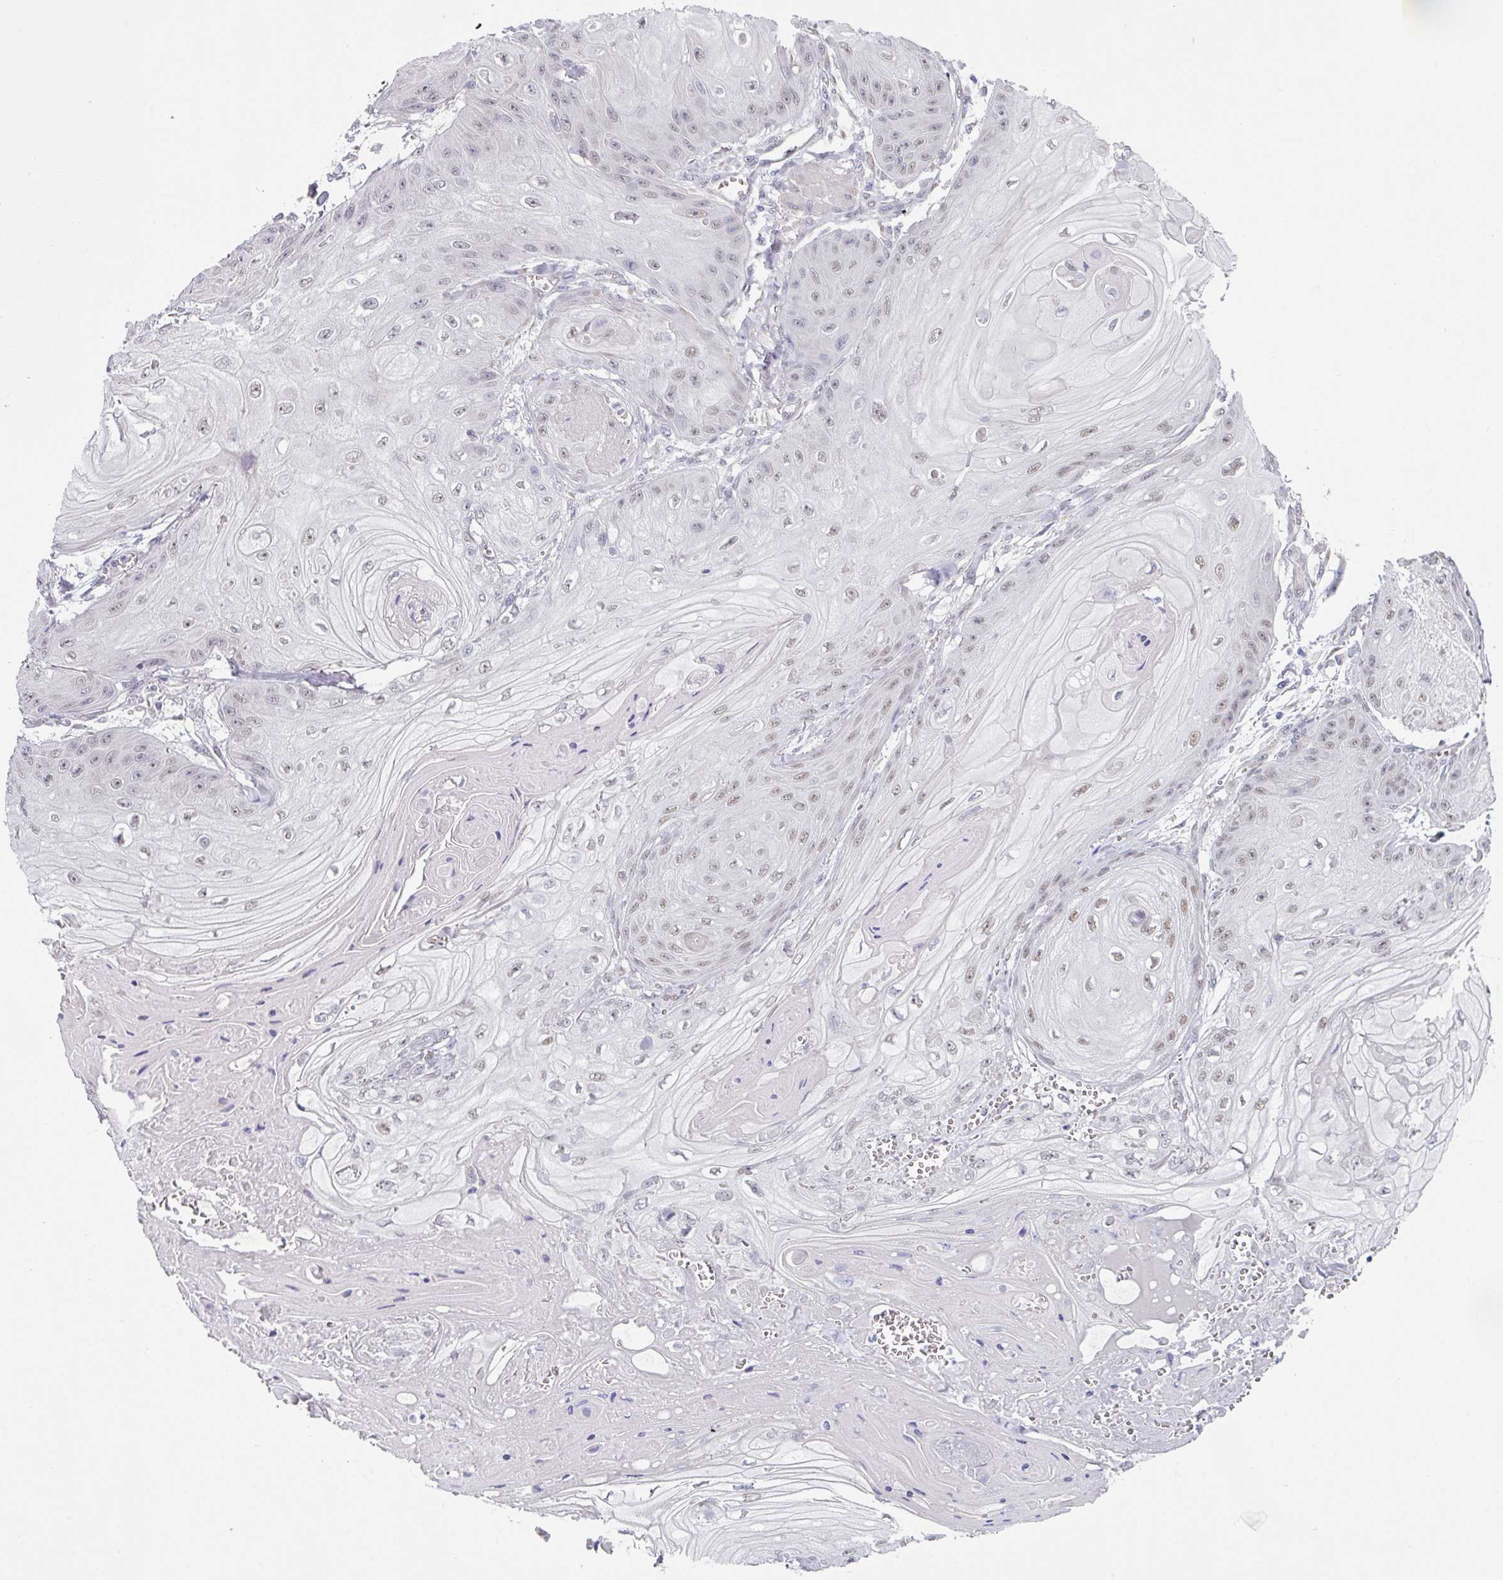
{"staining": {"intensity": "weak", "quantity": "25%-75%", "location": "nuclear"}, "tissue": "skin cancer", "cell_type": "Tumor cells", "image_type": "cancer", "snomed": [{"axis": "morphology", "description": "Squamous cell carcinoma, NOS"}, {"axis": "topography", "description": "Skin"}], "caption": "Immunohistochemistry micrograph of human skin cancer stained for a protein (brown), which reveals low levels of weak nuclear expression in approximately 25%-75% of tumor cells.", "gene": "TMED5", "patient": {"sex": "male", "age": 74}}